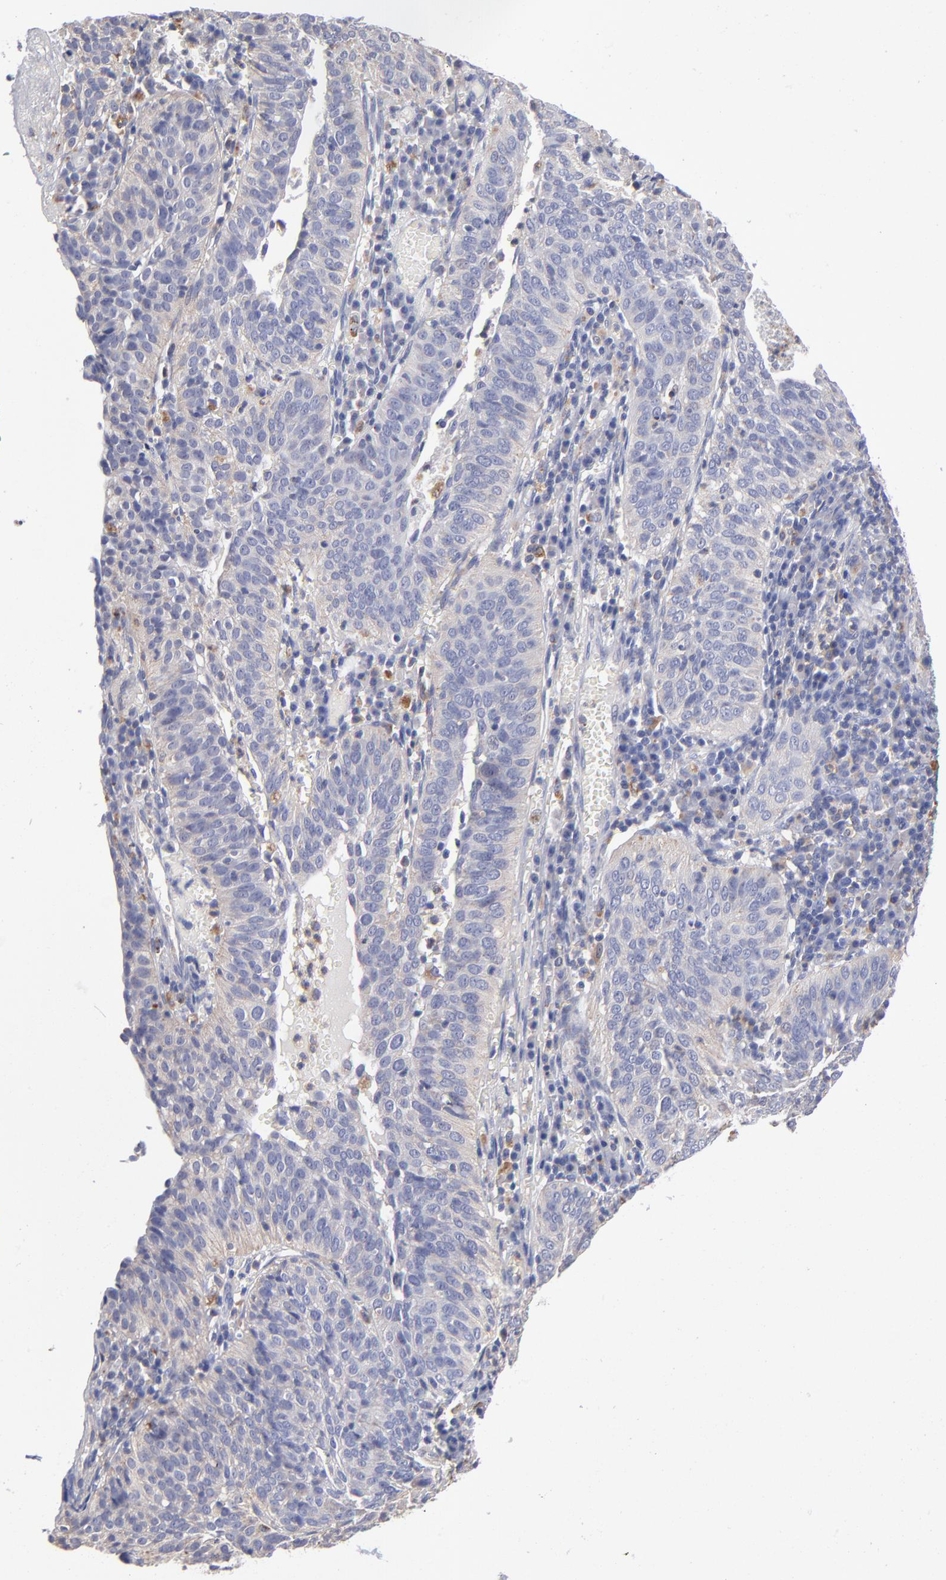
{"staining": {"intensity": "negative", "quantity": "none", "location": "none"}, "tissue": "cervical cancer", "cell_type": "Tumor cells", "image_type": "cancer", "snomed": [{"axis": "morphology", "description": "Squamous cell carcinoma, NOS"}, {"axis": "topography", "description": "Cervix"}], "caption": "Cervical cancer (squamous cell carcinoma) stained for a protein using immunohistochemistry (IHC) shows no expression tumor cells.", "gene": "RRAGB", "patient": {"sex": "female", "age": 39}}